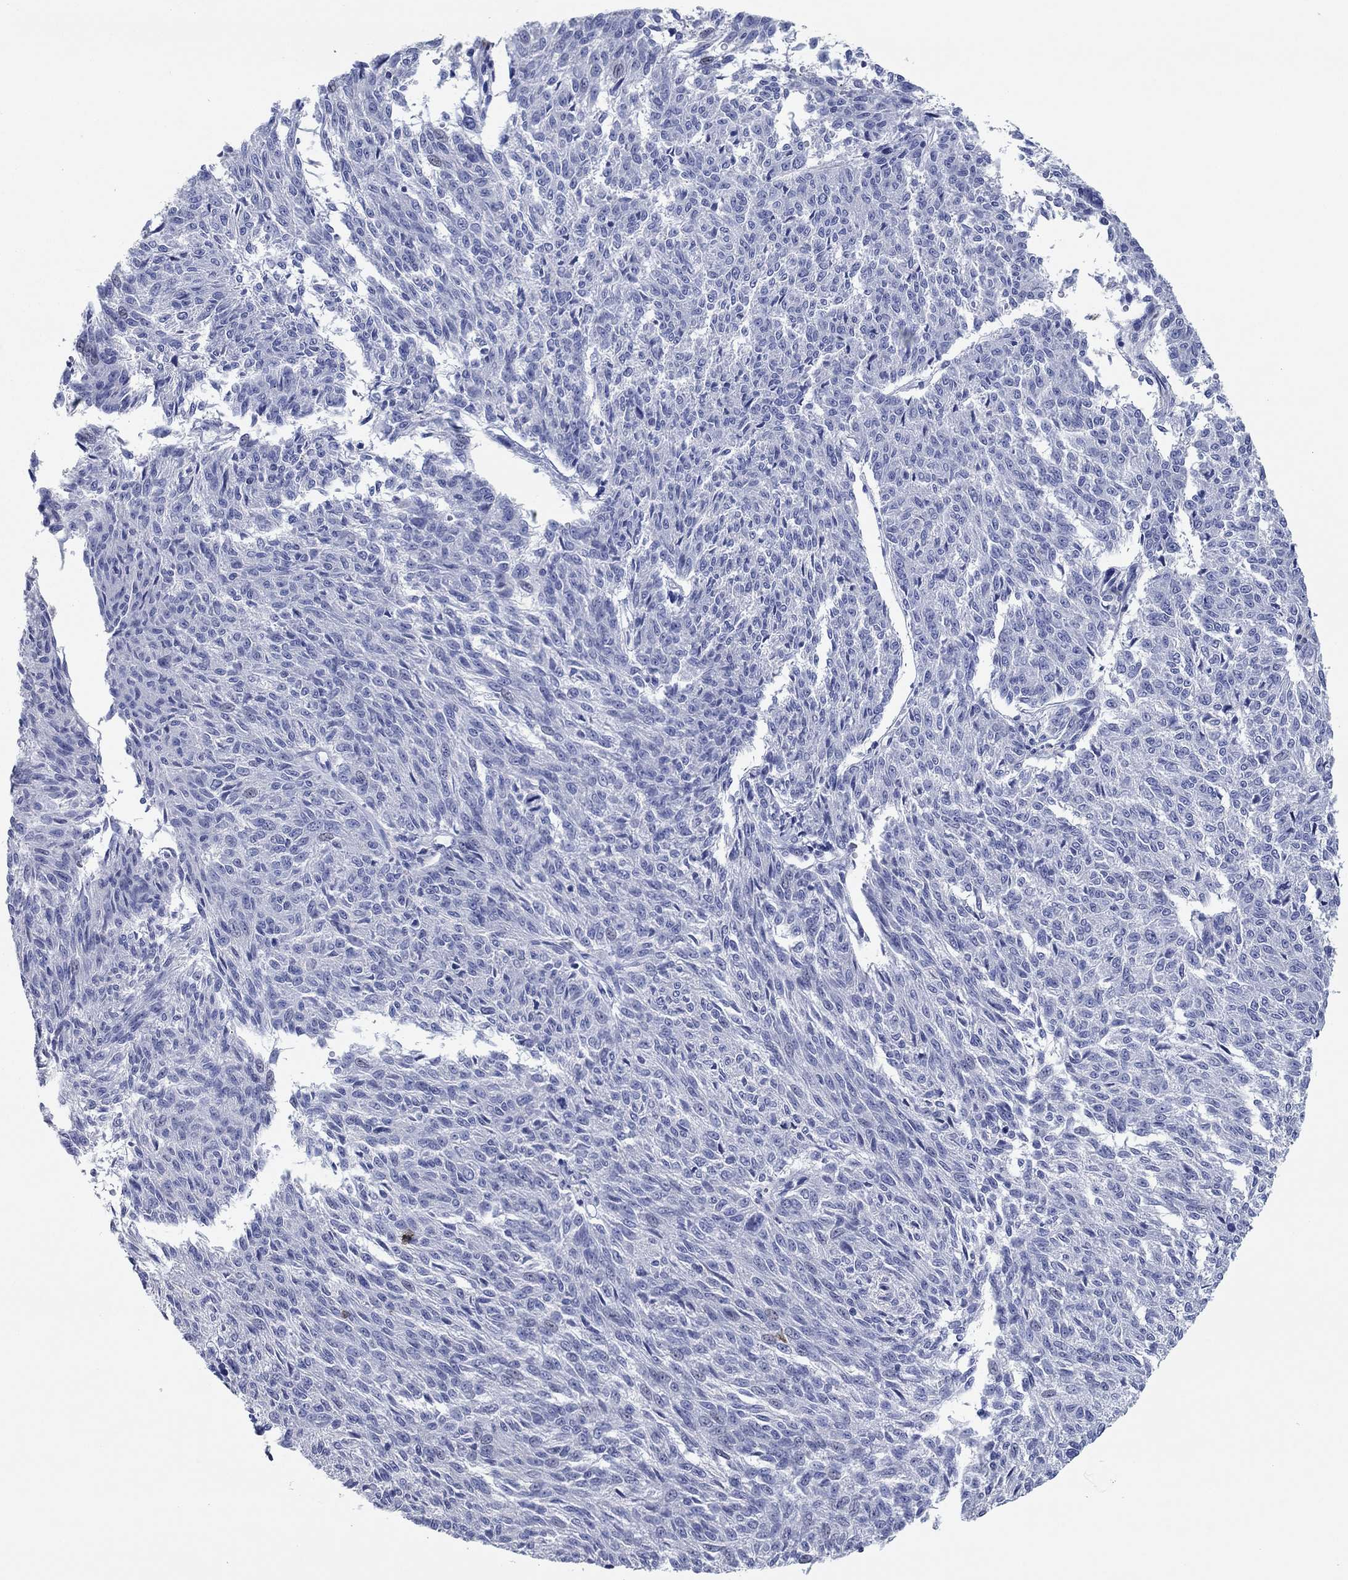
{"staining": {"intensity": "negative", "quantity": "none", "location": "none"}, "tissue": "melanoma", "cell_type": "Tumor cells", "image_type": "cancer", "snomed": [{"axis": "morphology", "description": "Malignant melanoma, NOS"}, {"axis": "topography", "description": "Skin"}], "caption": "Tumor cells are negative for brown protein staining in malignant melanoma.", "gene": "POU5F1", "patient": {"sex": "female", "age": 72}}